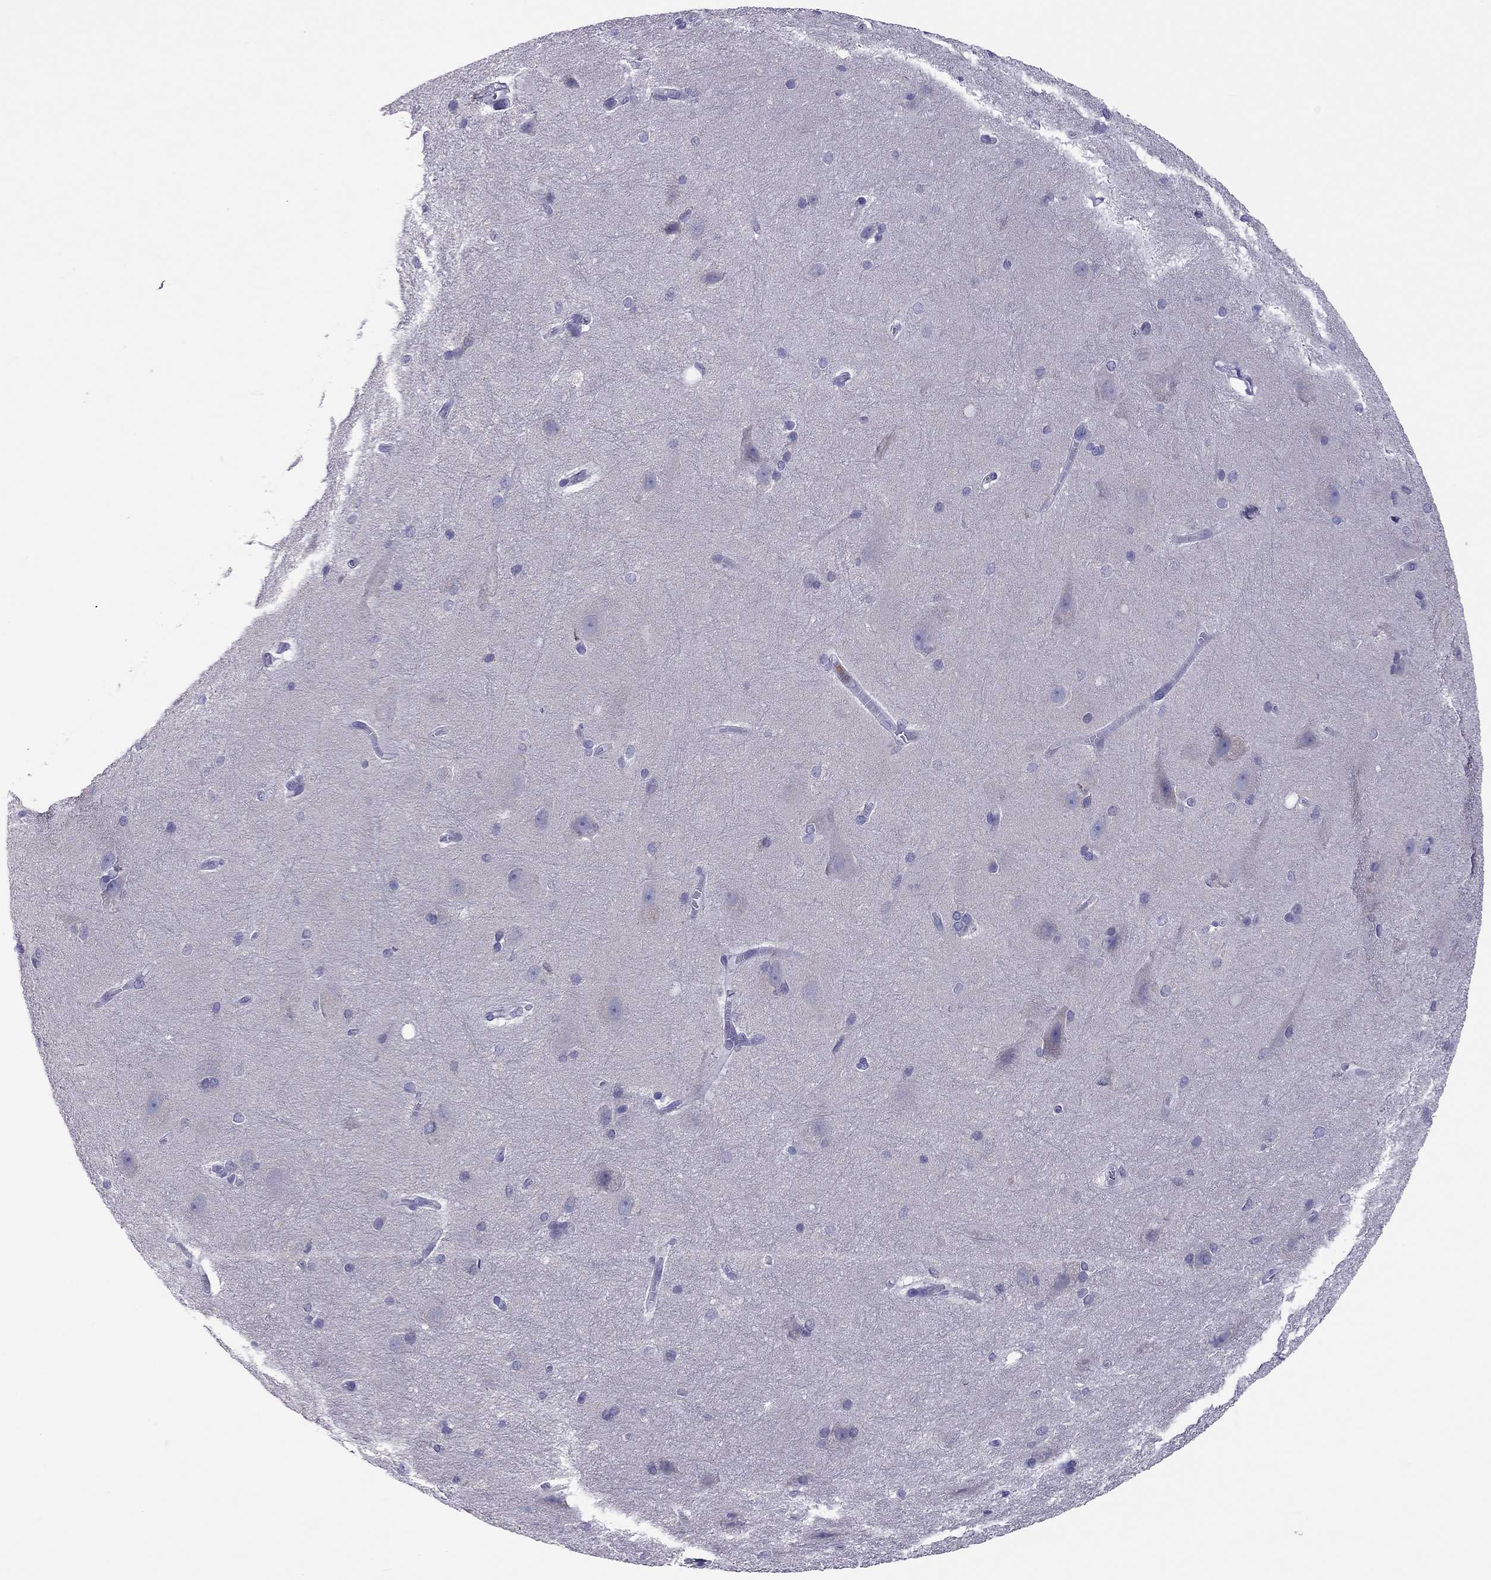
{"staining": {"intensity": "negative", "quantity": "none", "location": "none"}, "tissue": "hippocampus", "cell_type": "Glial cells", "image_type": "normal", "snomed": [{"axis": "morphology", "description": "Normal tissue, NOS"}, {"axis": "topography", "description": "Cerebral cortex"}, {"axis": "topography", "description": "Hippocampus"}], "caption": "There is no significant staining in glial cells of hippocampus. The staining is performed using DAB (3,3'-diaminobenzidine) brown chromogen with nuclei counter-stained in using hematoxylin.", "gene": "COL9A1", "patient": {"sex": "female", "age": 19}}